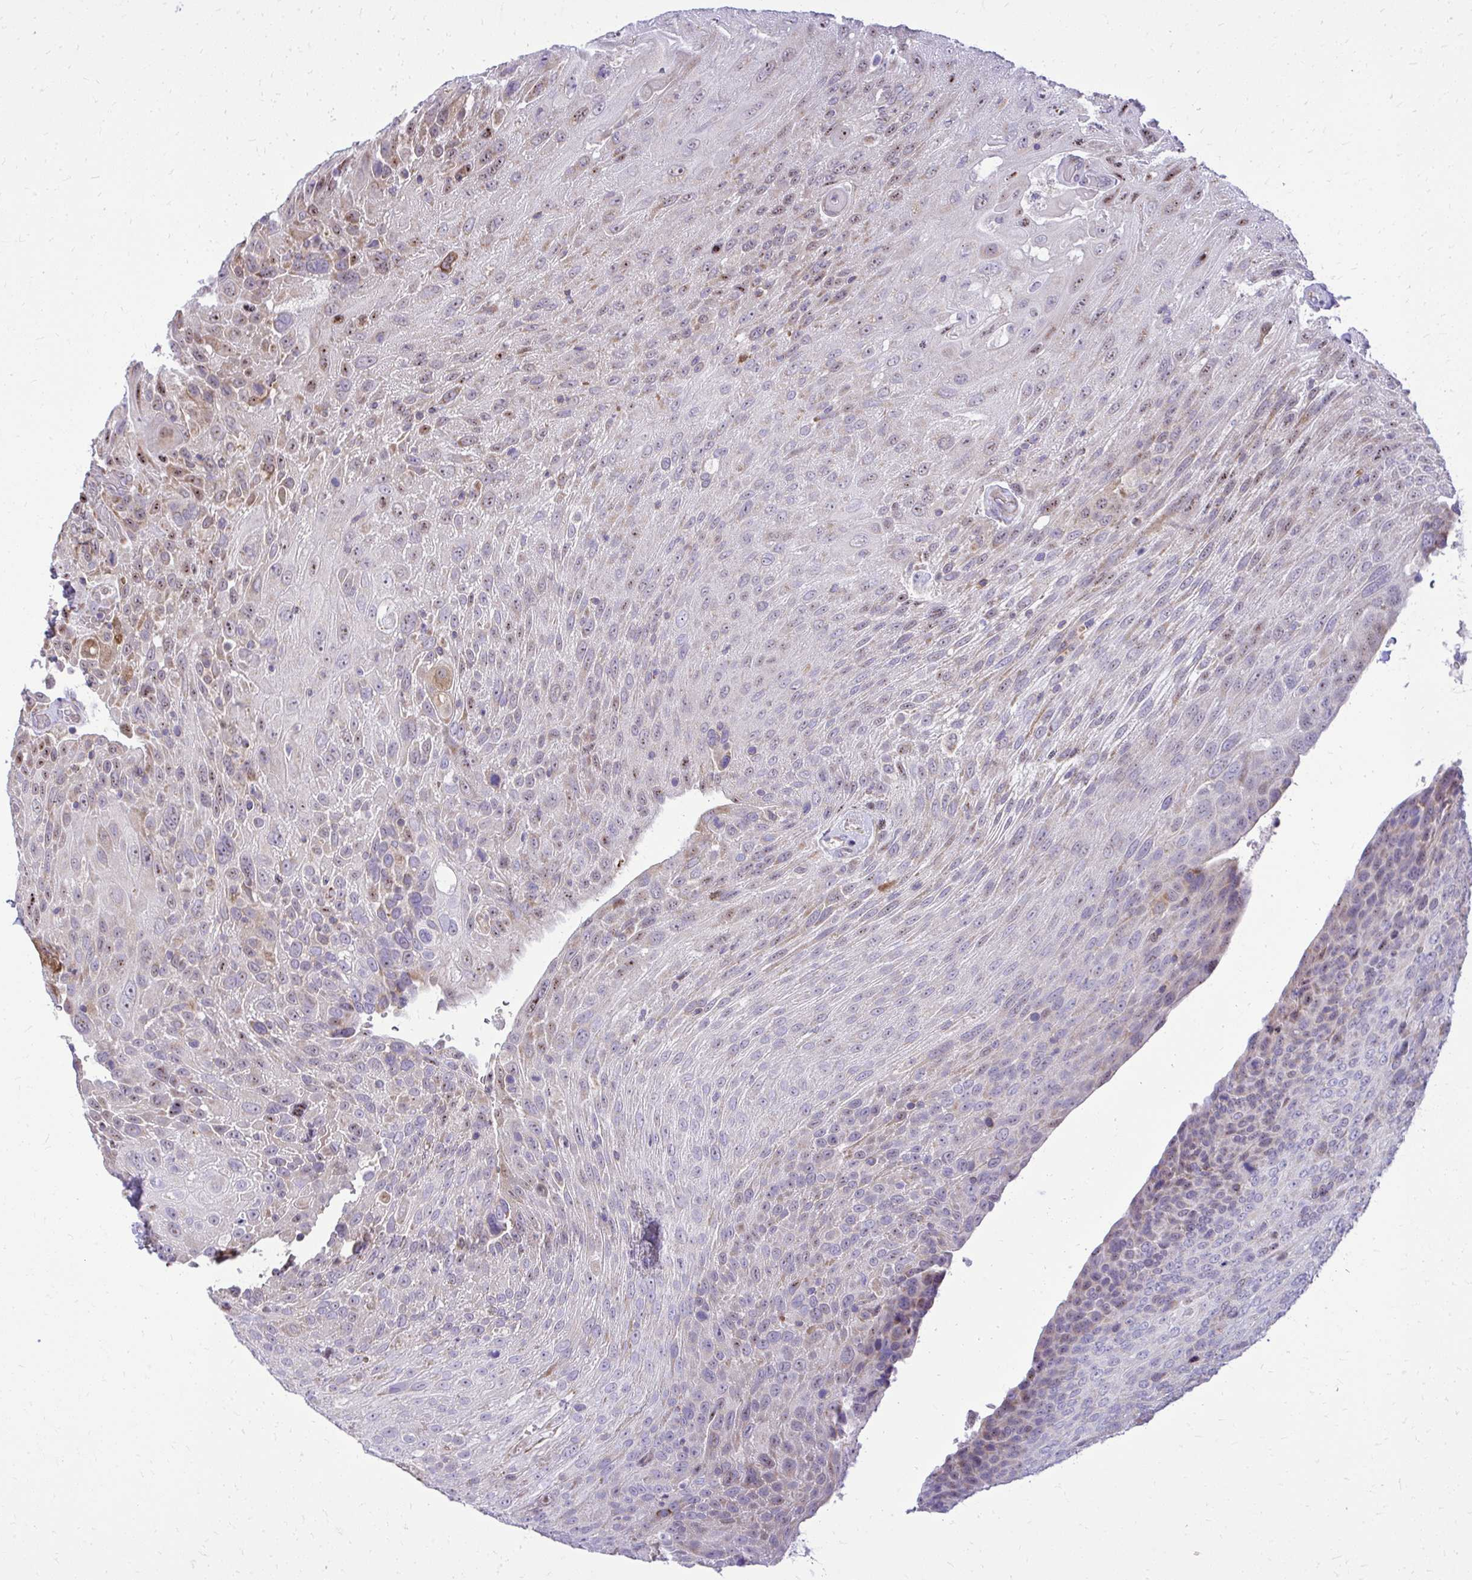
{"staining": {"intensity": "moderate", "quantity": "25%-75%", "location": "cytoplasmic/membranous"}, "tissue": "urothelial cancer", "cell_type": "Tumor cells", "image_type": "cancer", "snomed": [{"axis": "morphology", "description": "Urothelial carcinoma, High grade"}, {"axis": "topography", "description": "Urinary bladder"}], "caption": "Immunohistochemistry (DAB) staining of urothelial cancer reveals moderate cytoplasmic/membranous protein staining in approximately 25%-75% of tumor cells.", "gene": "GPRIN3", "patient": {"sex": "female", "age": 70}}